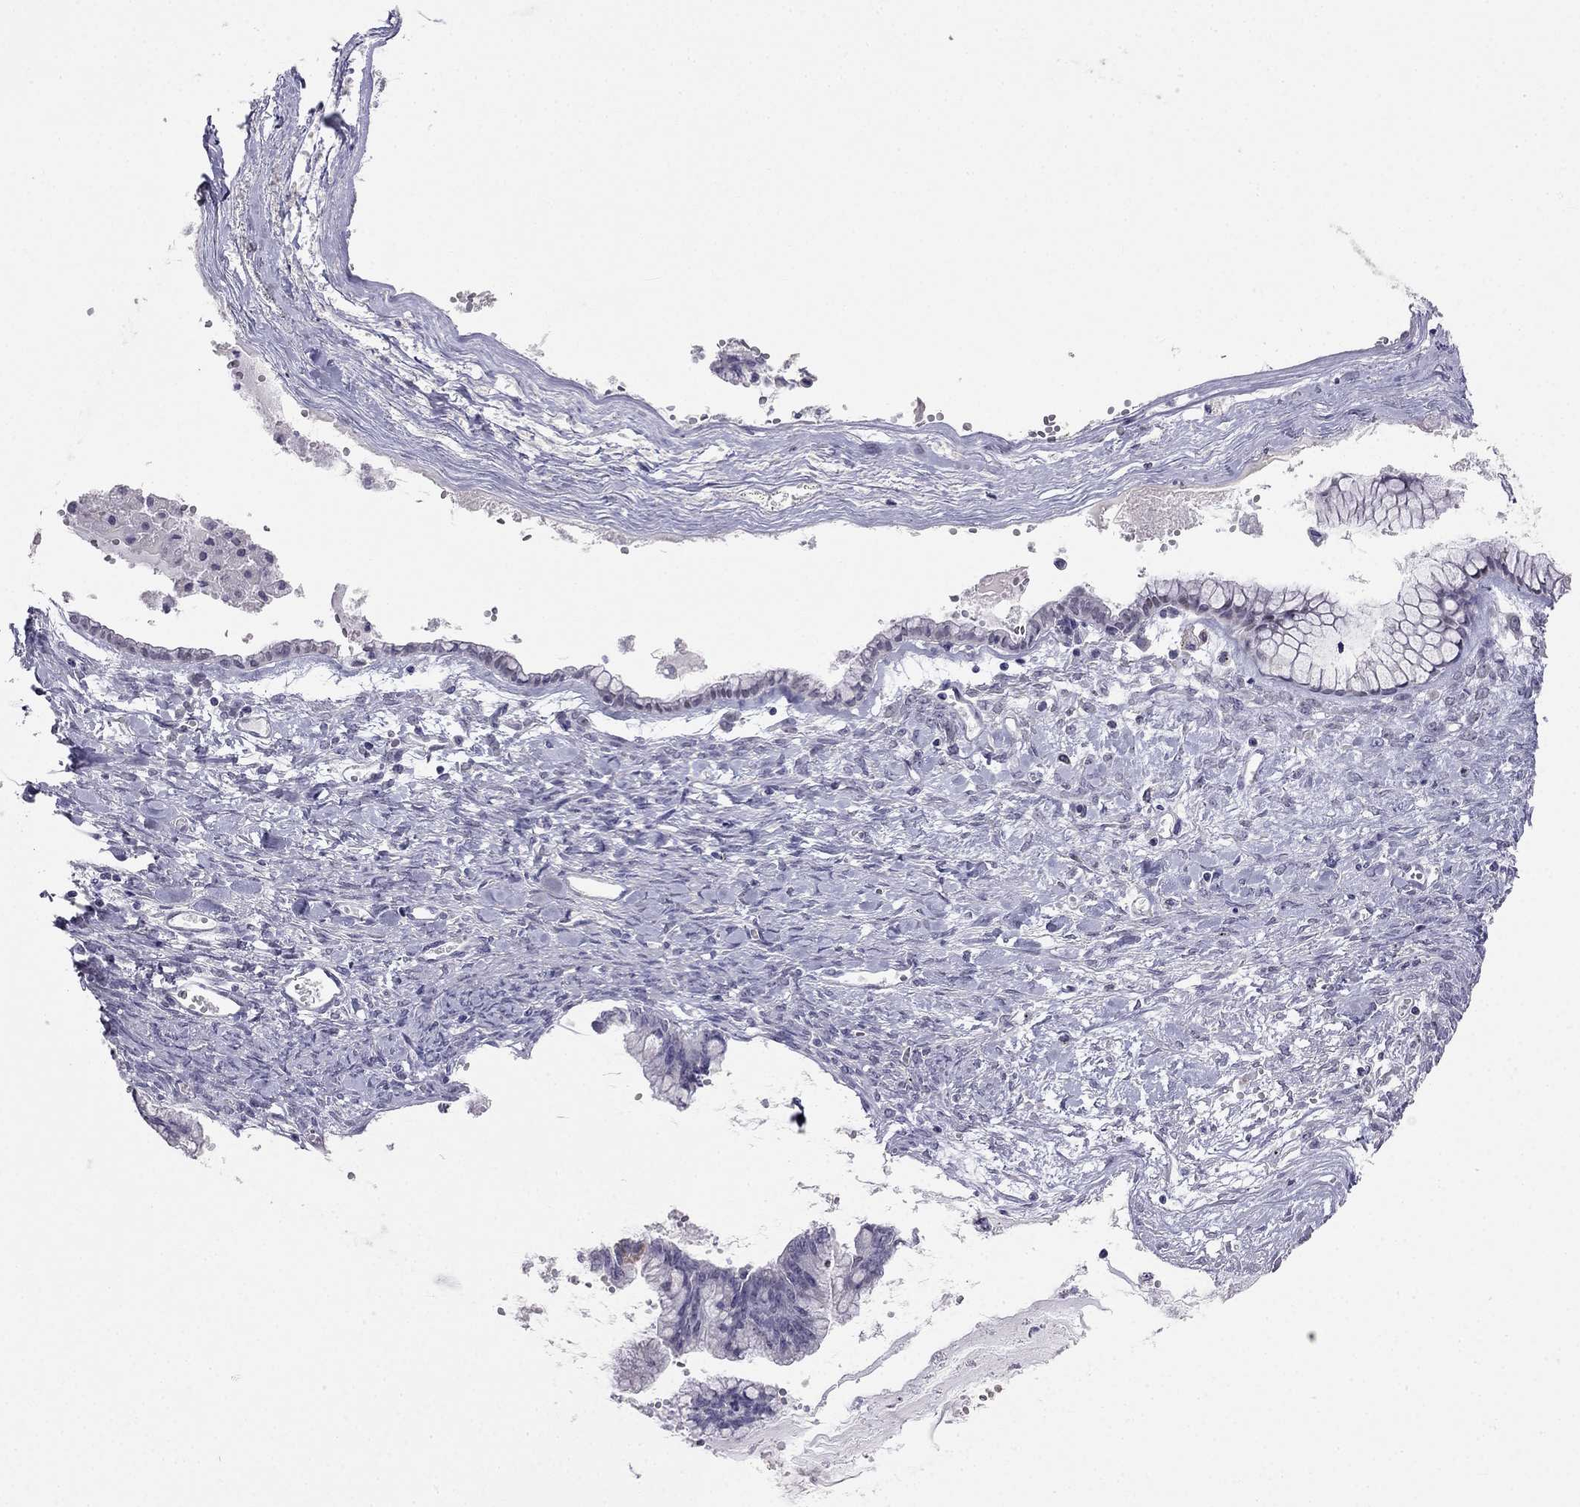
{"staining": {"intensity": "negative", "quantity": "none", "location": "none"}, "tissue": "ovarian cancer", "cell_type": "Tumor cells", "image_type": "cancer", "snomed": [{"axis": "morphology", "description": "Cystadenocarcinoma, mucinous, NOS"}, {"axis": "topography", "description": "Ovary"}], "caption": "A high-resolution image shows immunohistochemistry (IHC) staining of ovarian mucinous cystadenocarcinoma, which reveals no significant expression in tumor cells.", "gene": "C16orf89", "patient": {"sex": "female", "age": 67}}